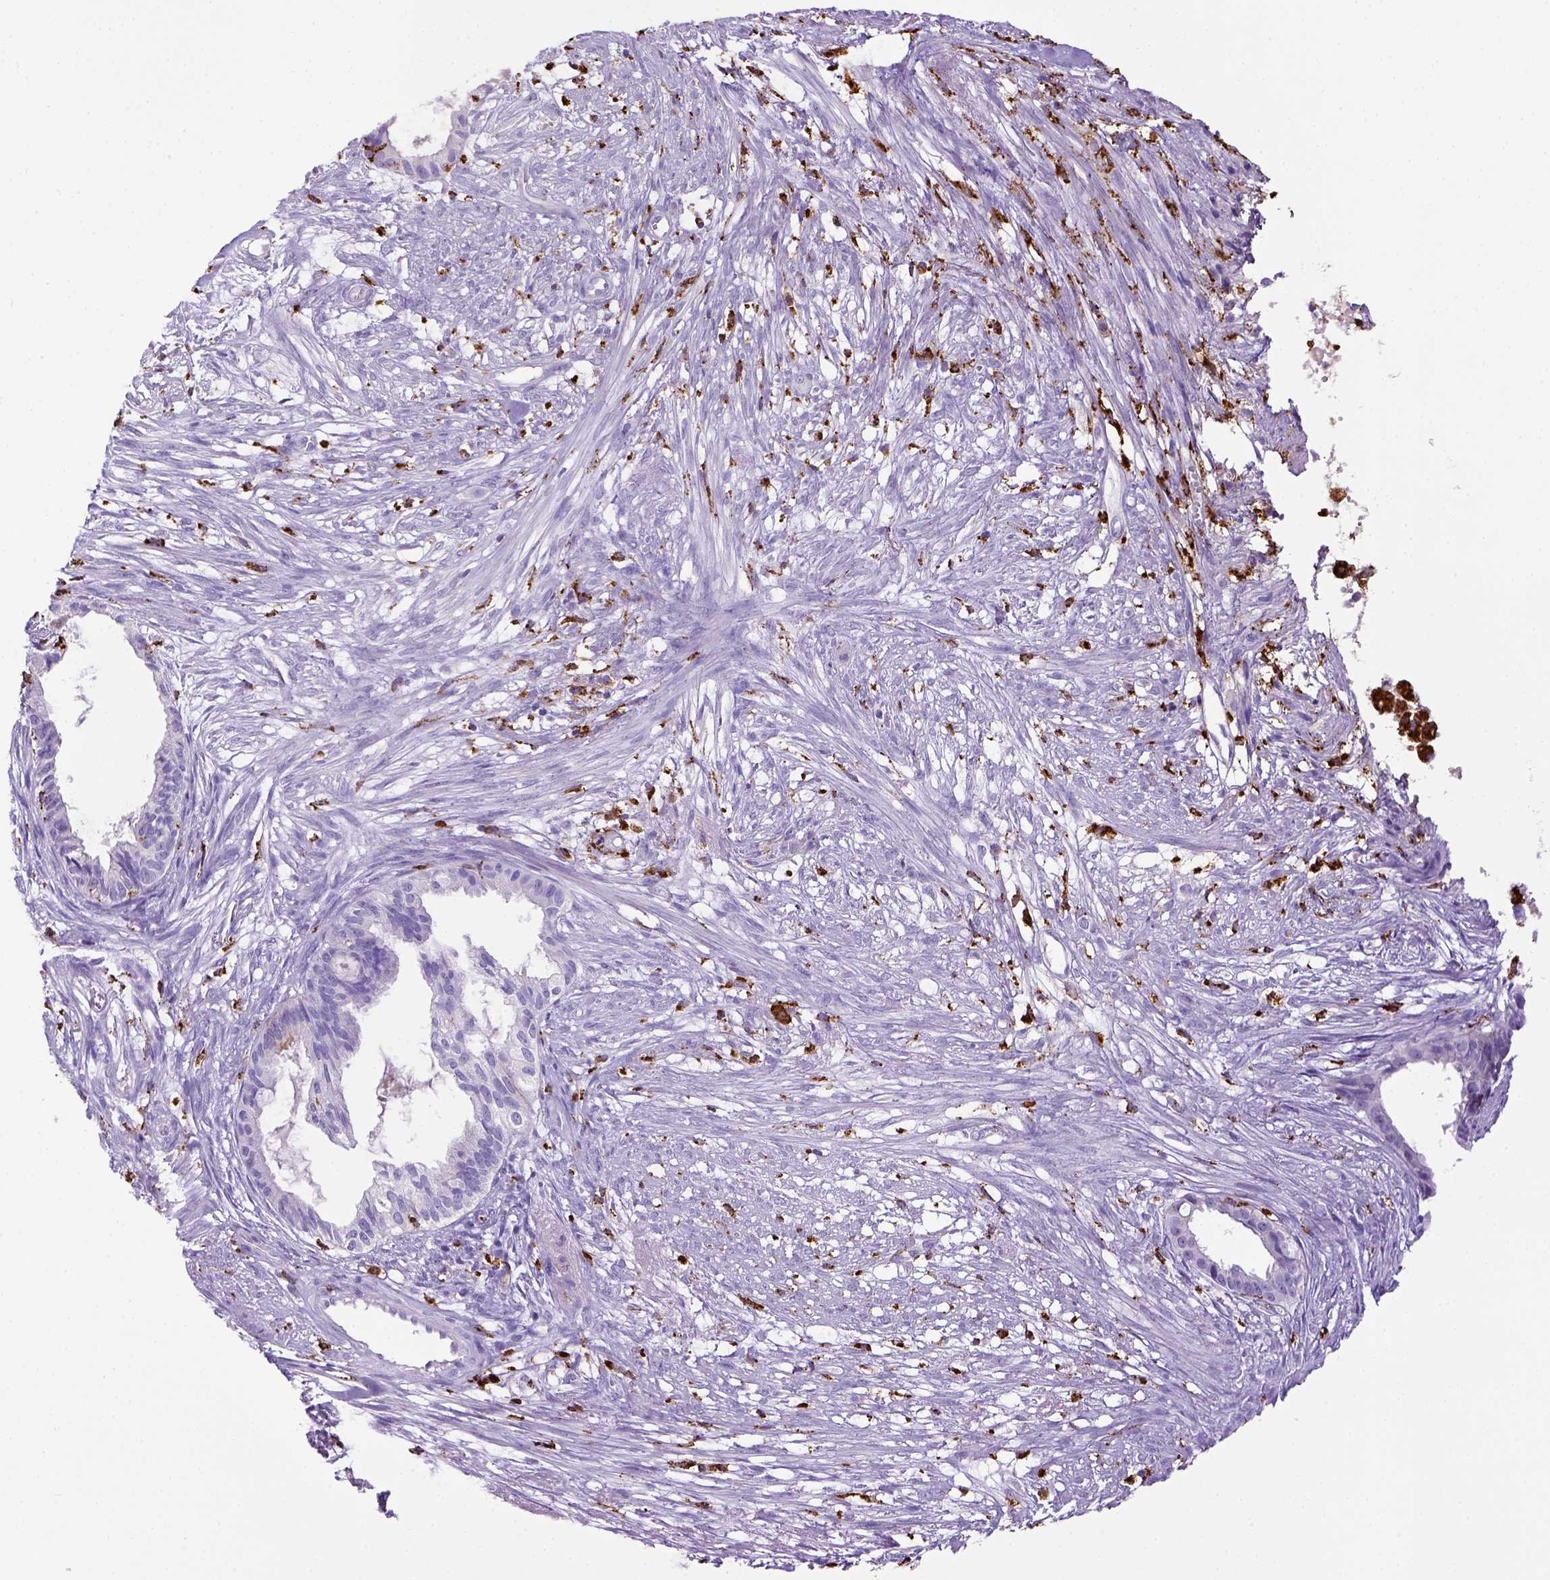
{"staining": {"intensity": "negative", "quantity": "none", "location": "none"}, "tissue": "endometrial cancer", "cell_type": "Tumor cells", "image_type": "cancer", "snomed": [{"axis": "morphology", "description": "Adenocarcinoma, NOS"}, {"axis": "topography", "description": "Endometrium"}], "caption": "Human endometrial cancer (adenocarcinoma) stained for a protein using IHC displays no expression in tumor cells.", "gene": "CD68", "patient": {"sex": "female", "age": 86}}